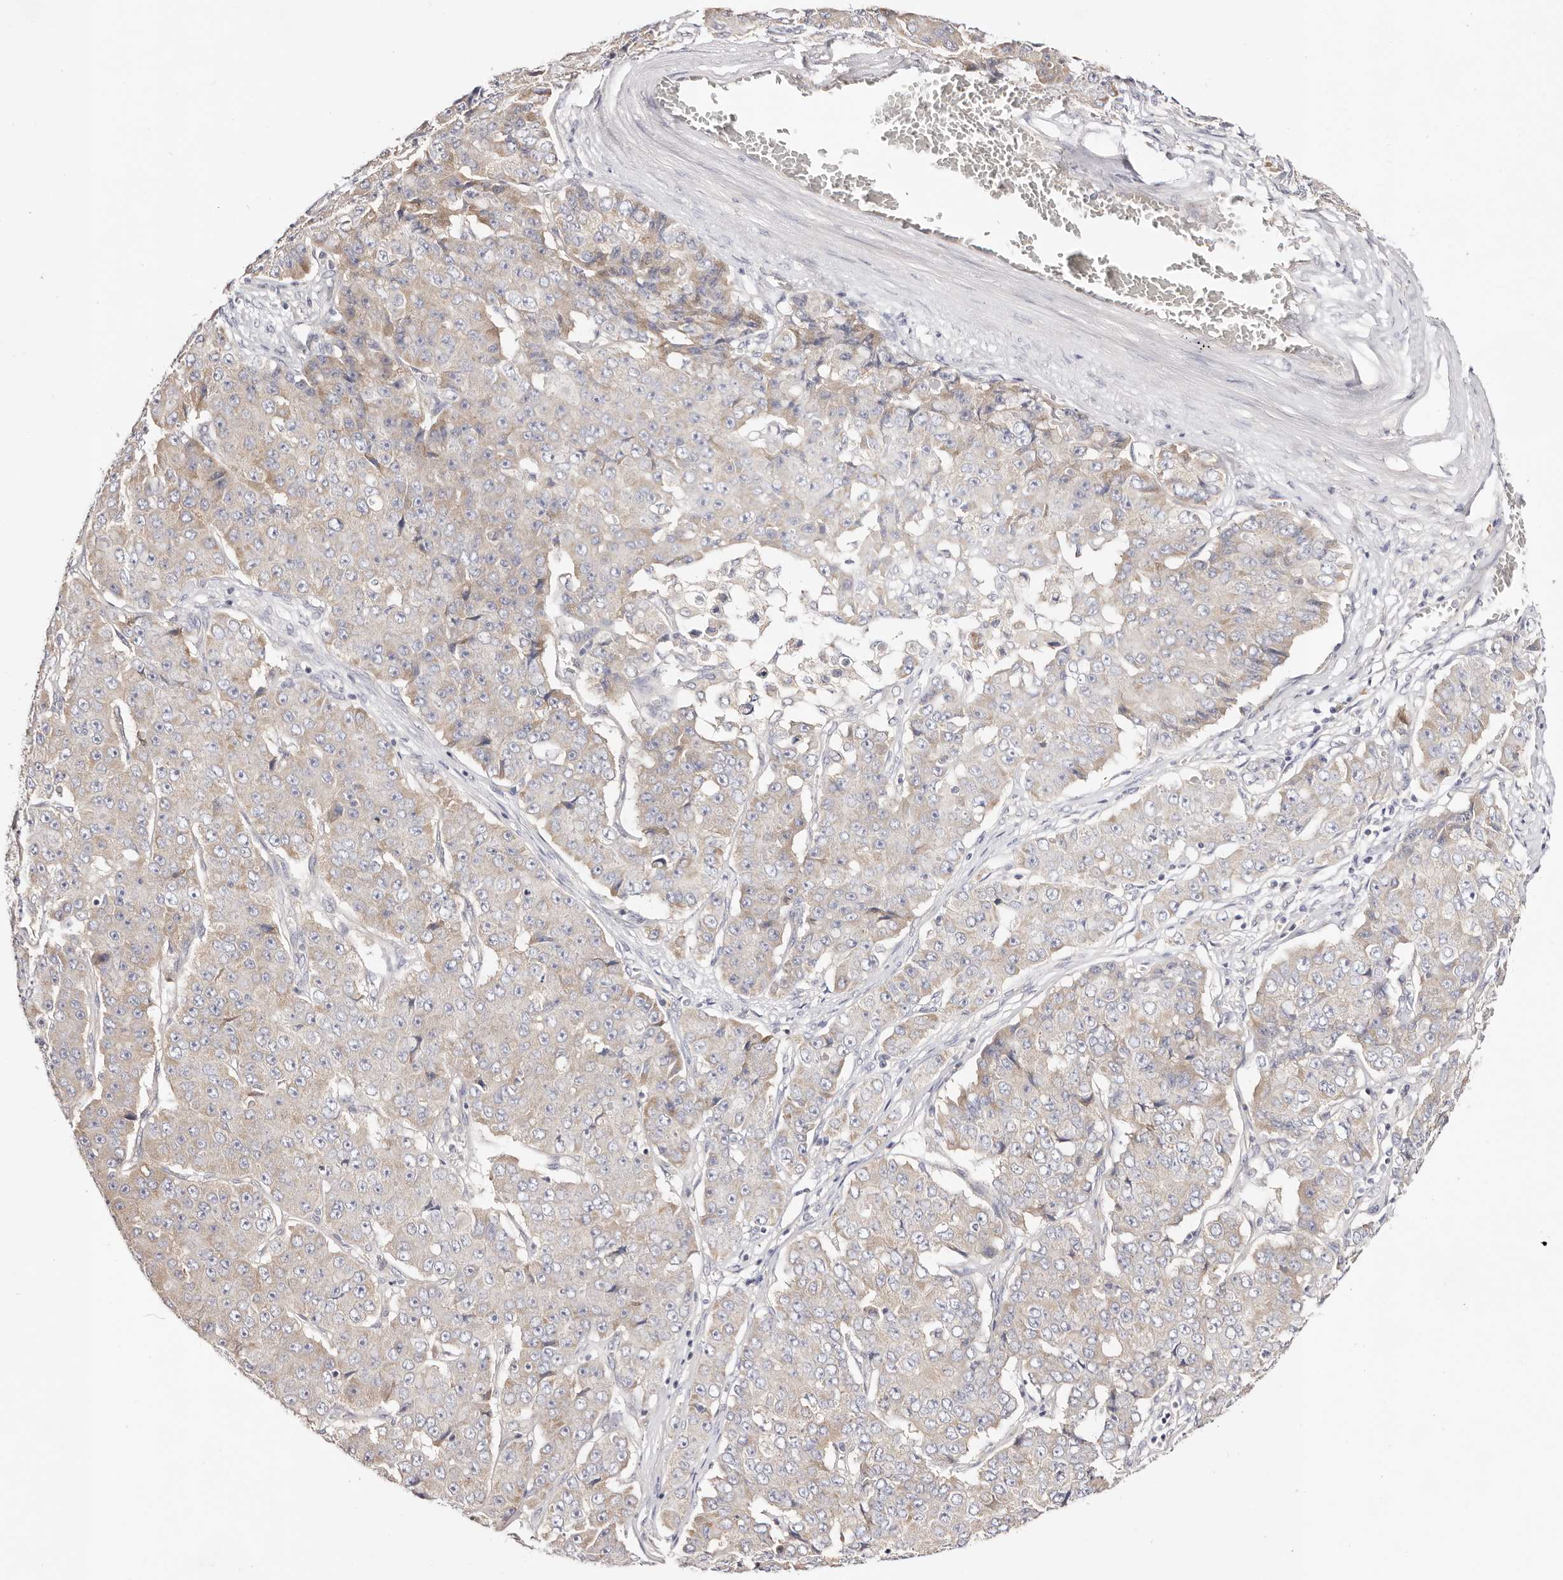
{"staining": {"intensity": "negative", "quantity": "none", "location": "none"}, "tissue": "pancreatic cancer", "cell_type": "Tumor cells", "image_type": "cancer", "snomed": [{"axis": "morphology", "description": "Adenocarcinoma, NOS"}, {"axis": "topography", "description": "Pancreas"}], "caption": "IHC micrograph of human adenocarcinoma (pancreatic) stained for a protein (brown), which demonstrates no staining in tumor cells. (Brightfield microscopy of DAB (3,3'-diaminobenzidine) IHC at high magnification).", "gene": "GNA13", "patient": {"sex": "male", "age": 50}}